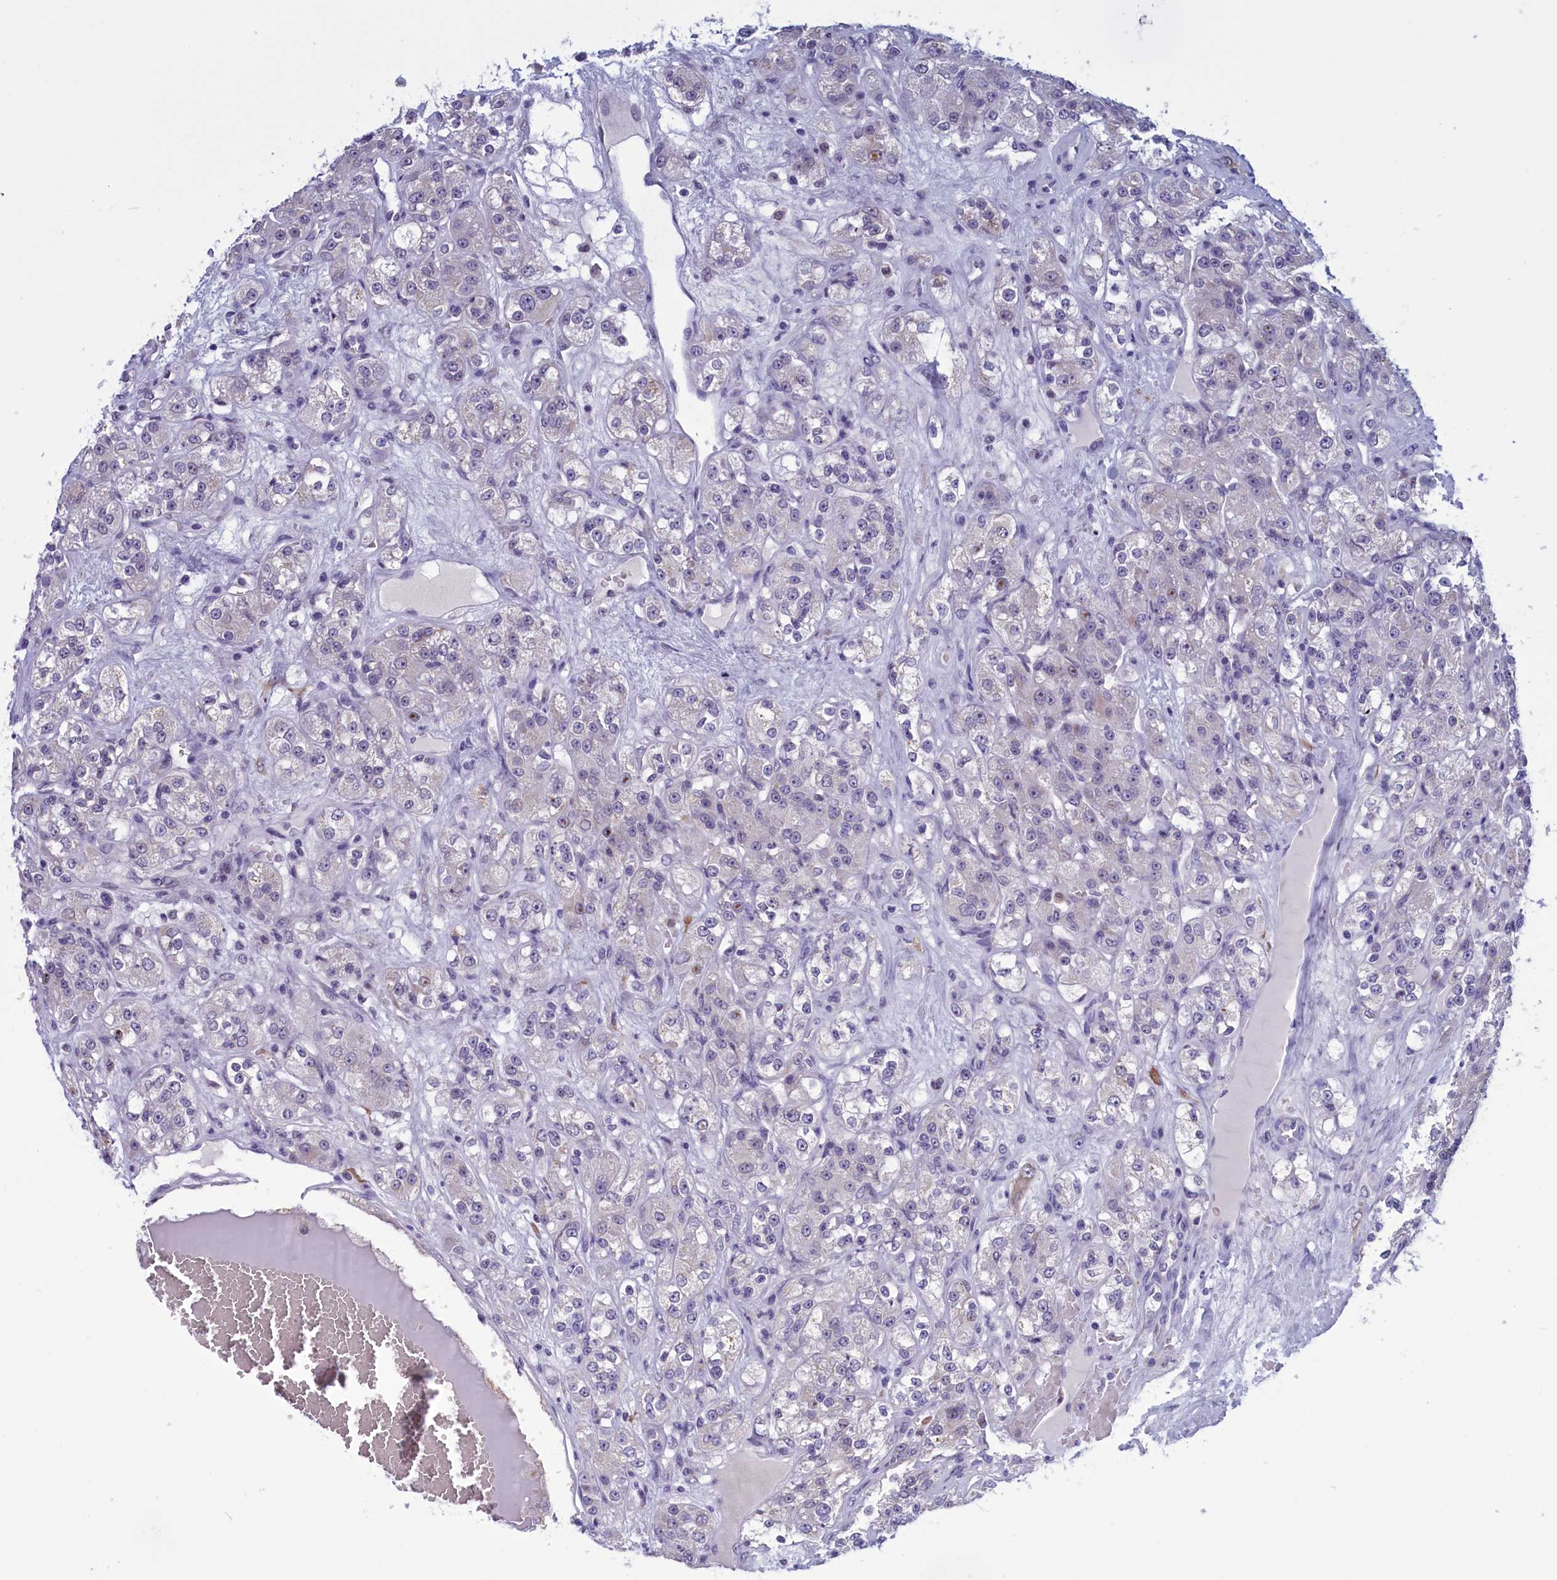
{"staining": {"intensity": "negative", "quantity": "none", "location": "none"}, "tissue": "renal cancer", "cell_type": "Tumor cells", "image_type": "cancer", "snomed": [{"axis": "morphology", "description": "Normal tissue, NOS"}, {"axis": "morphology", "description": "Adenocarcinoma, NOS"}, {"axis": "topography", "description": "Kidney"}], "caption": "Immunohistochemistry (IHC) micrograph of adenocarcinoma (renal) stained for a protein (brown), which shows no positivity in tumor cells. (DAB IHC visualized using brightfield microscopy, high magnification).", "gene": "PARS2", "patient": {"sex": "male", "age": 61}}